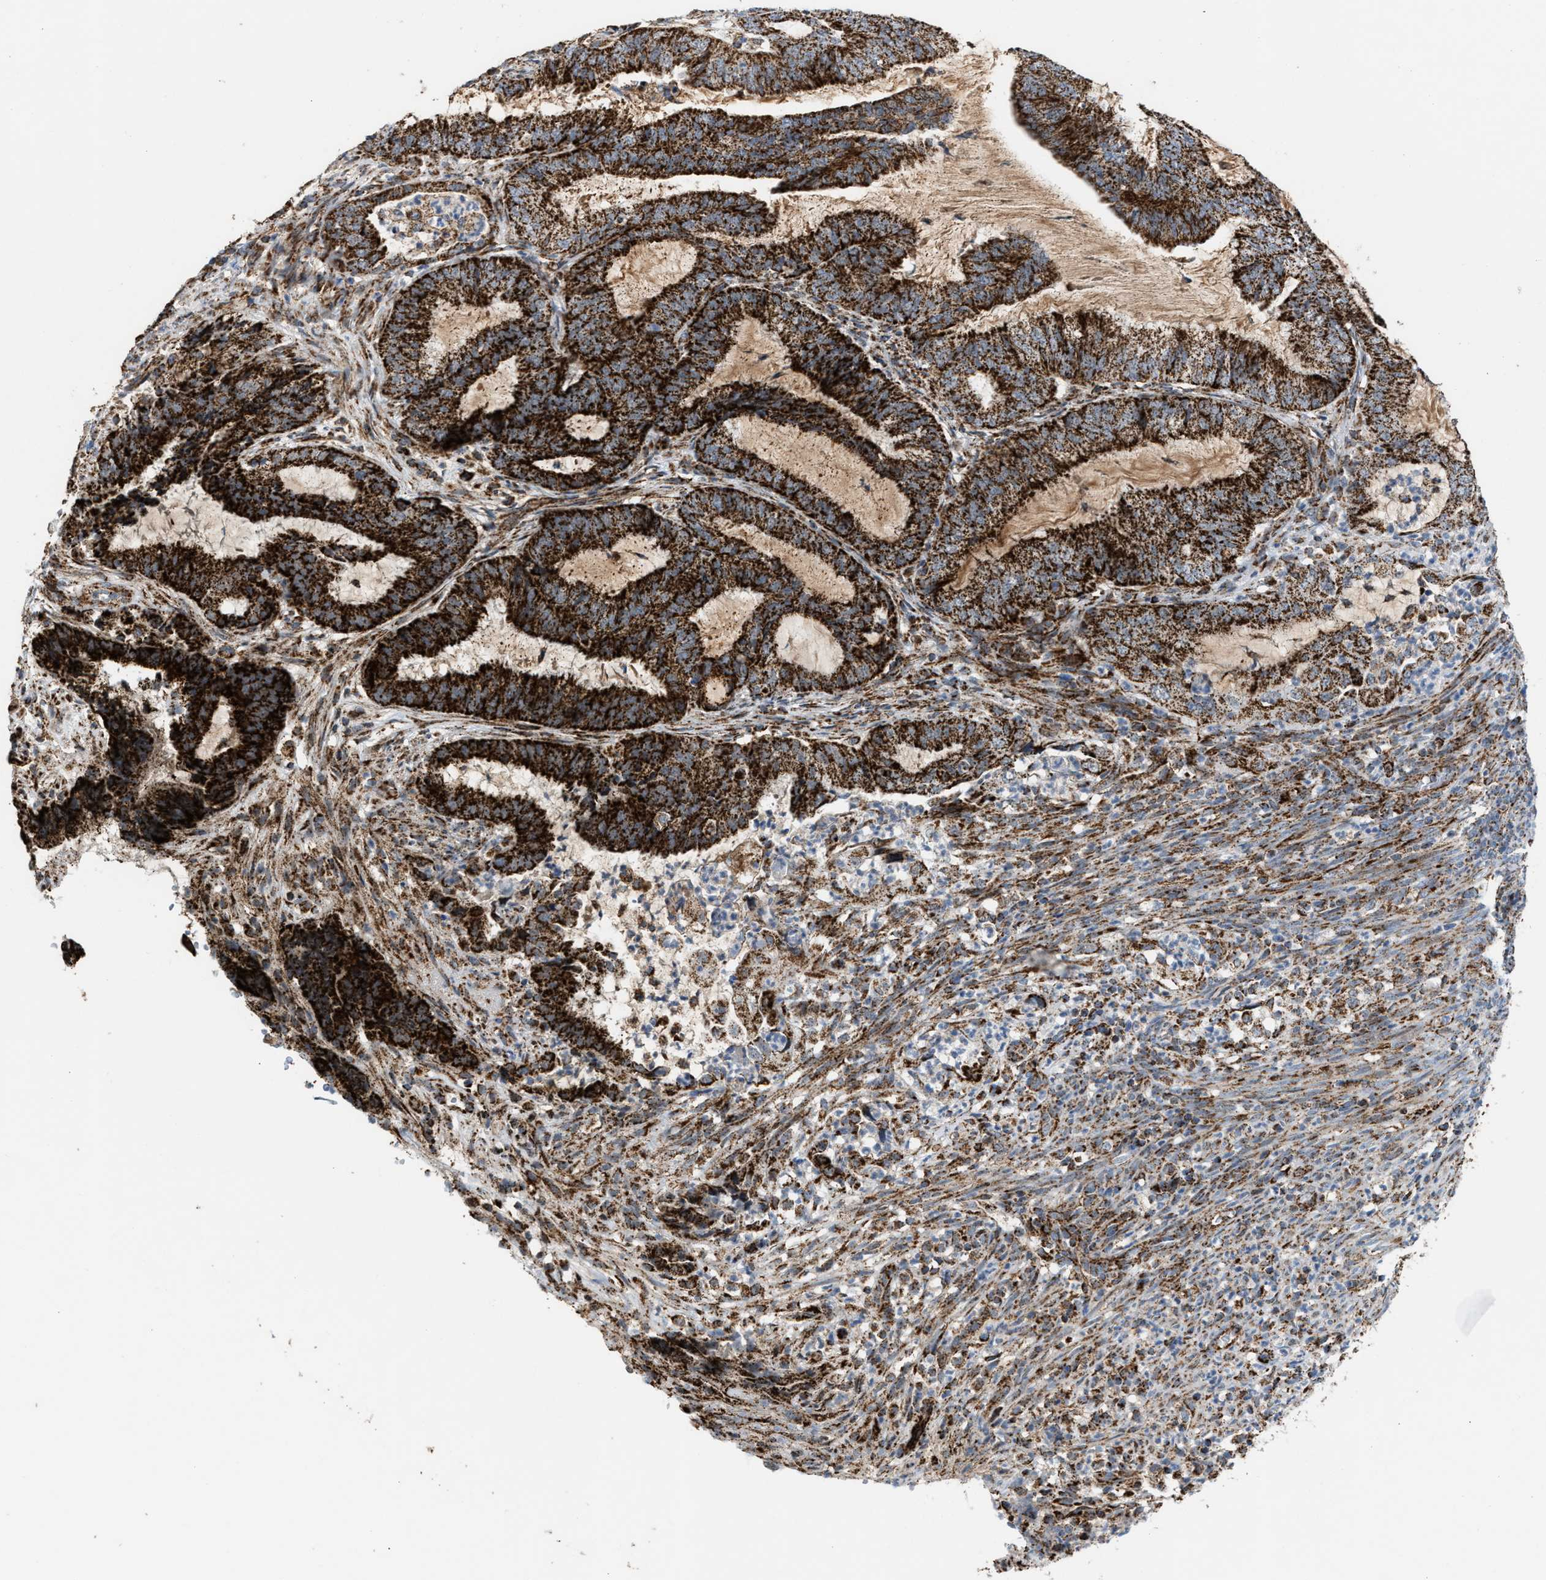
{"staining": {"intensity": "strong", "quantity": ">75%", "location": "cytoplasmic/membranous"}, "tissue": "endometrial cancer", "cell_type": "Tumor cells", "image_type": "cancer", "snomed": [{"axis": "morphology", "description": "Adenocarcinoma, NOS"}, {"axis": "topography", "description": "Endometrium"}], "caption": "Immunohistochemistry (IHC) (DAB) staining of human adenocarcinoma (endometrial) demonstrates strong cytoplasmic/membranous protein expression in approximately >75% of tumor cells. Nuclei are stained in blue.", "gene": "PMPCA", "patient": {"sex": "female", "age": 51}}